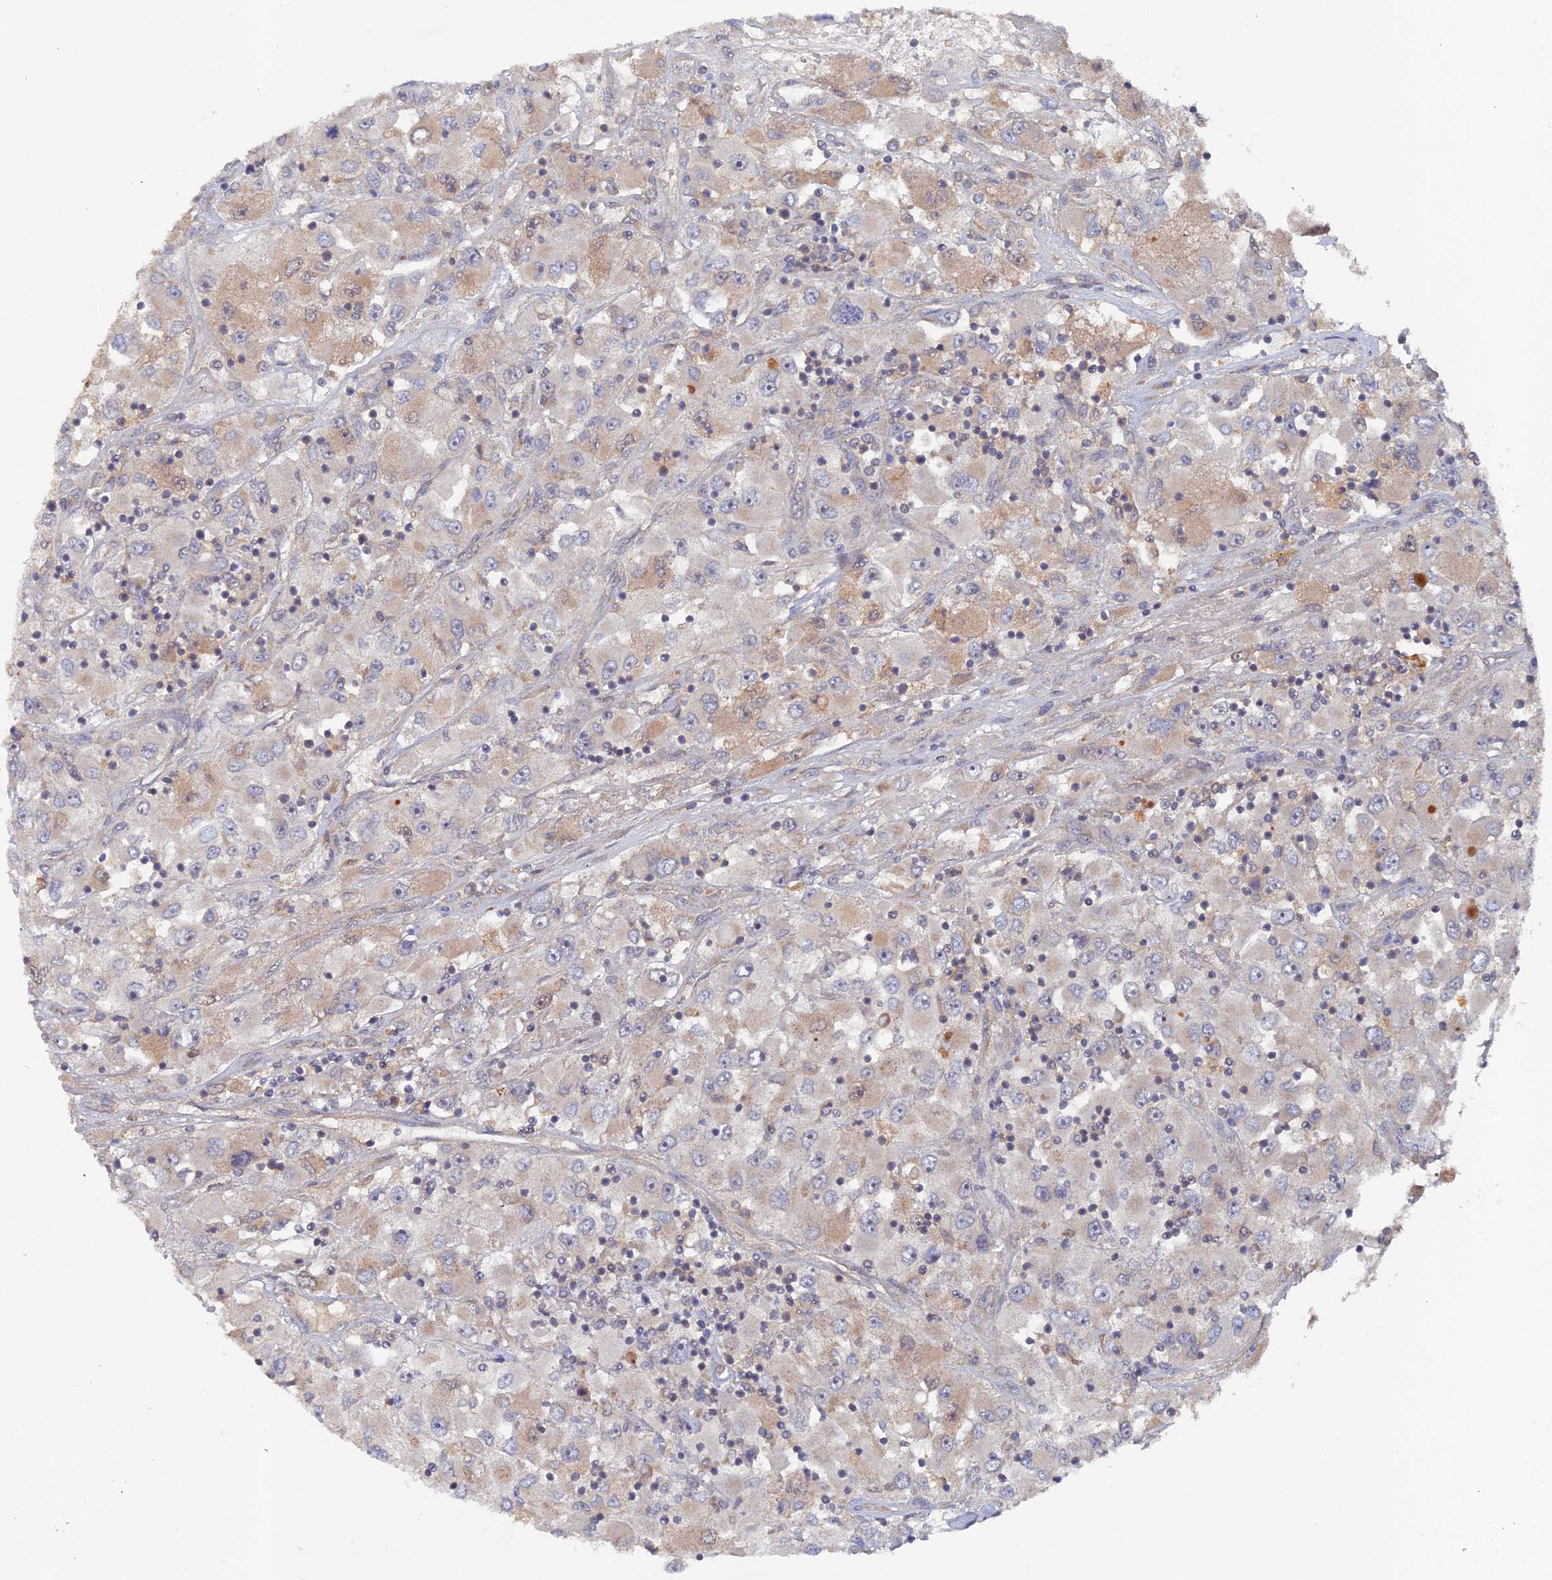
{"staining": {"intensity": "weak", "quantity": "<25%", "location": "cytoplasmic/membranous"}, "tissue": "renal cancer", "cell_type": "Tumor cells", "image_type": "cancer", "snomed": [{"axis": "morphology", "description": "Adenocarcinoma, NOS"}, {"axis": "topography", "description": "Kidney"}], "caption": "Immunohistochemical staining of human renal cancer (adenocarcinoma) exhibits no significant staining in tumor cells. Brightfield microscopy of IHC stained with DAB (brown) and hematoxylin (blue), captured at high magnification.", "gene": "RAB15", "patient": {"sex": "female", "age": 52}}